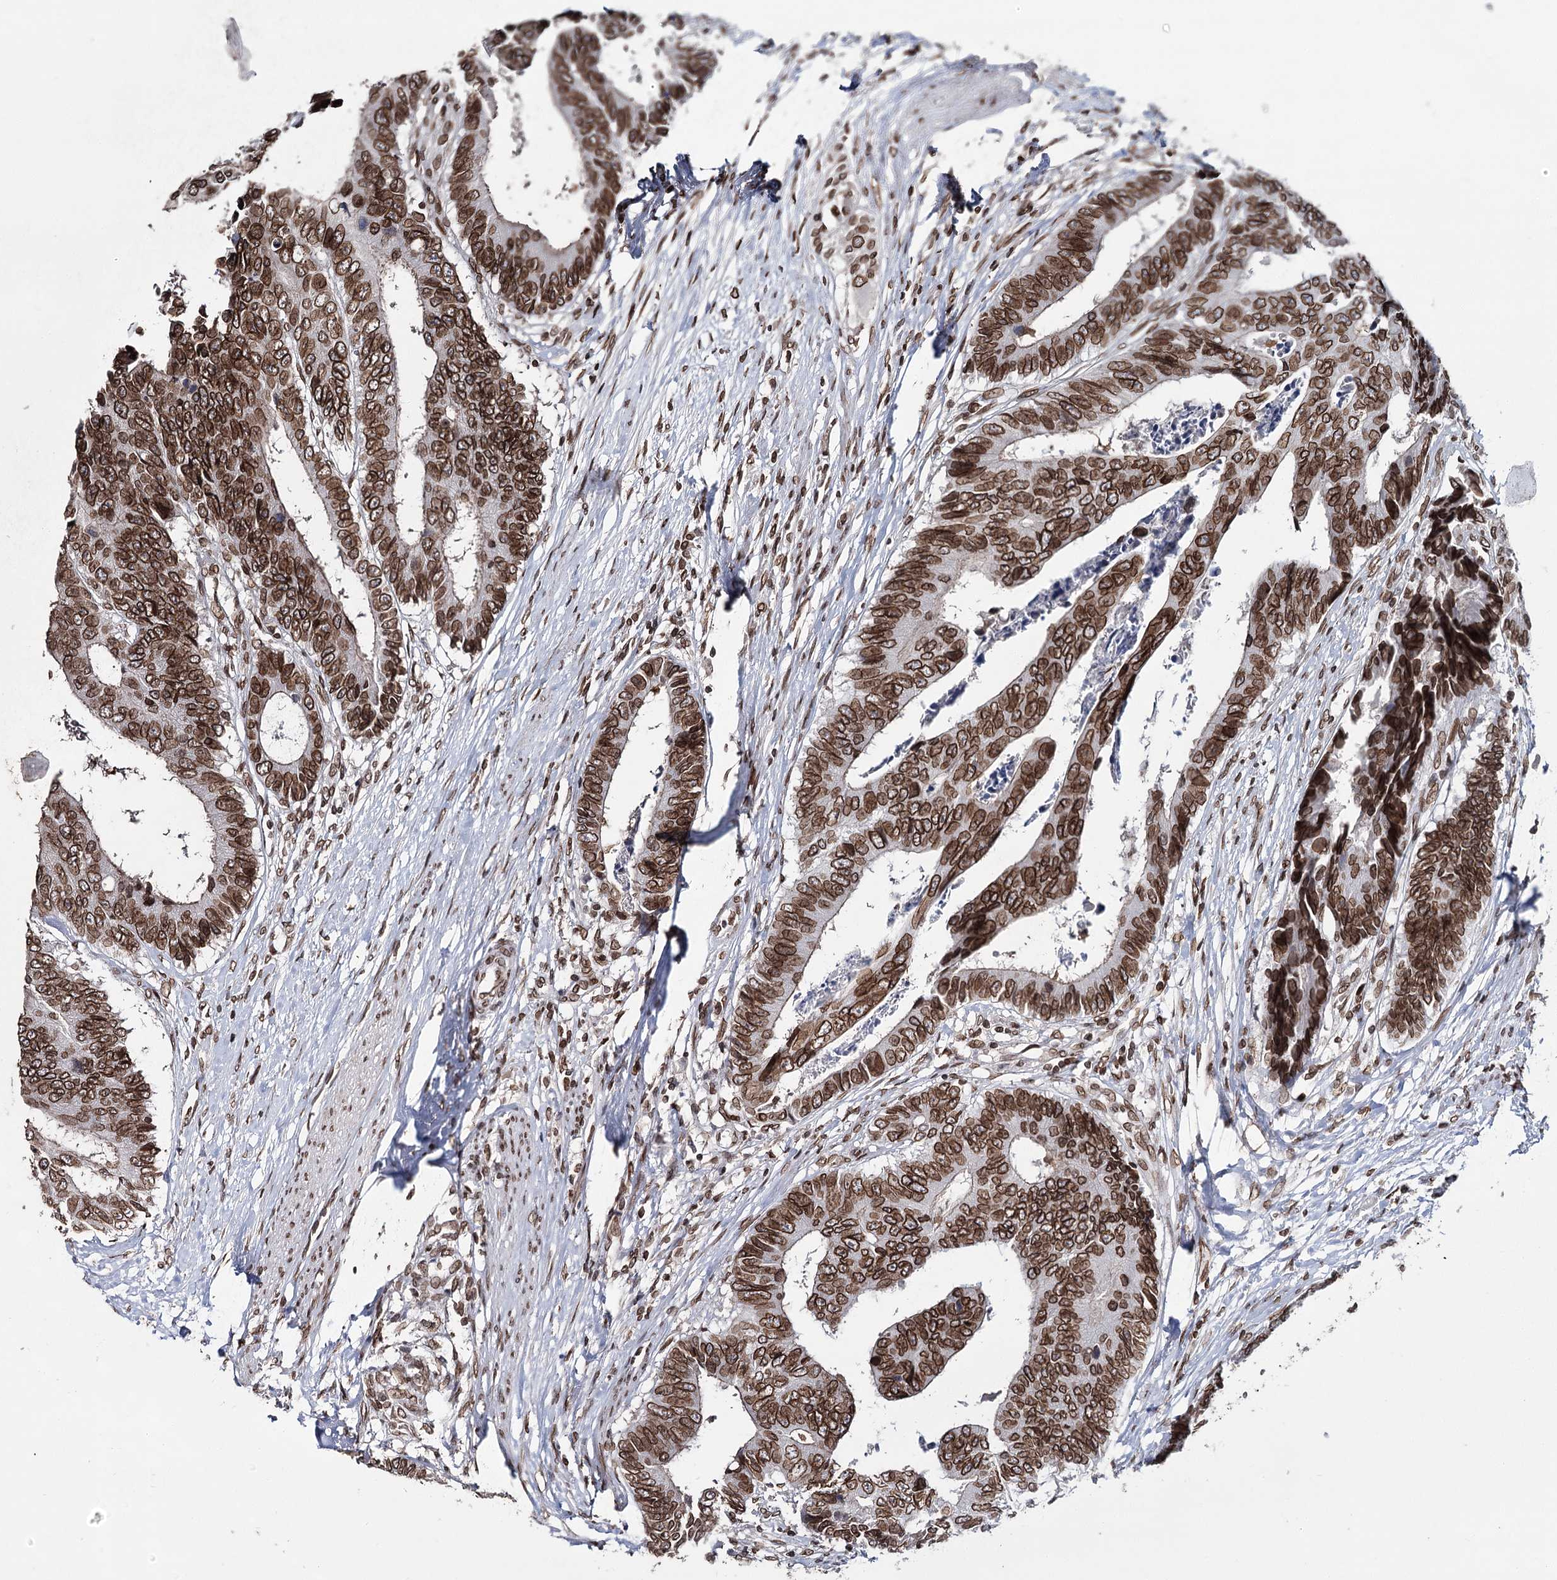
{"staining": {"intensity": "strong", "quantity": ">75%", "location": "cytoplasmic/membranous,nuclear"}, "tissue": "colorectal cancer", "cell_type": "Tumor cells", "image_type": "cancer", "snomed": [{"axis": "morphology", "description": "Adenocarcinoma, NOS"}, {"axis": "topography", "description": "Rectum"}], "caption": "This is an image of immunohistochemistry (IHC) staining of colorectal adenocarcinoma, which shows strong staining in the cytoplasmic/membranous and nuclear of tumor cells.", "gene": "KIAA0930", "patient": {"sex": "male", "age": 84}}